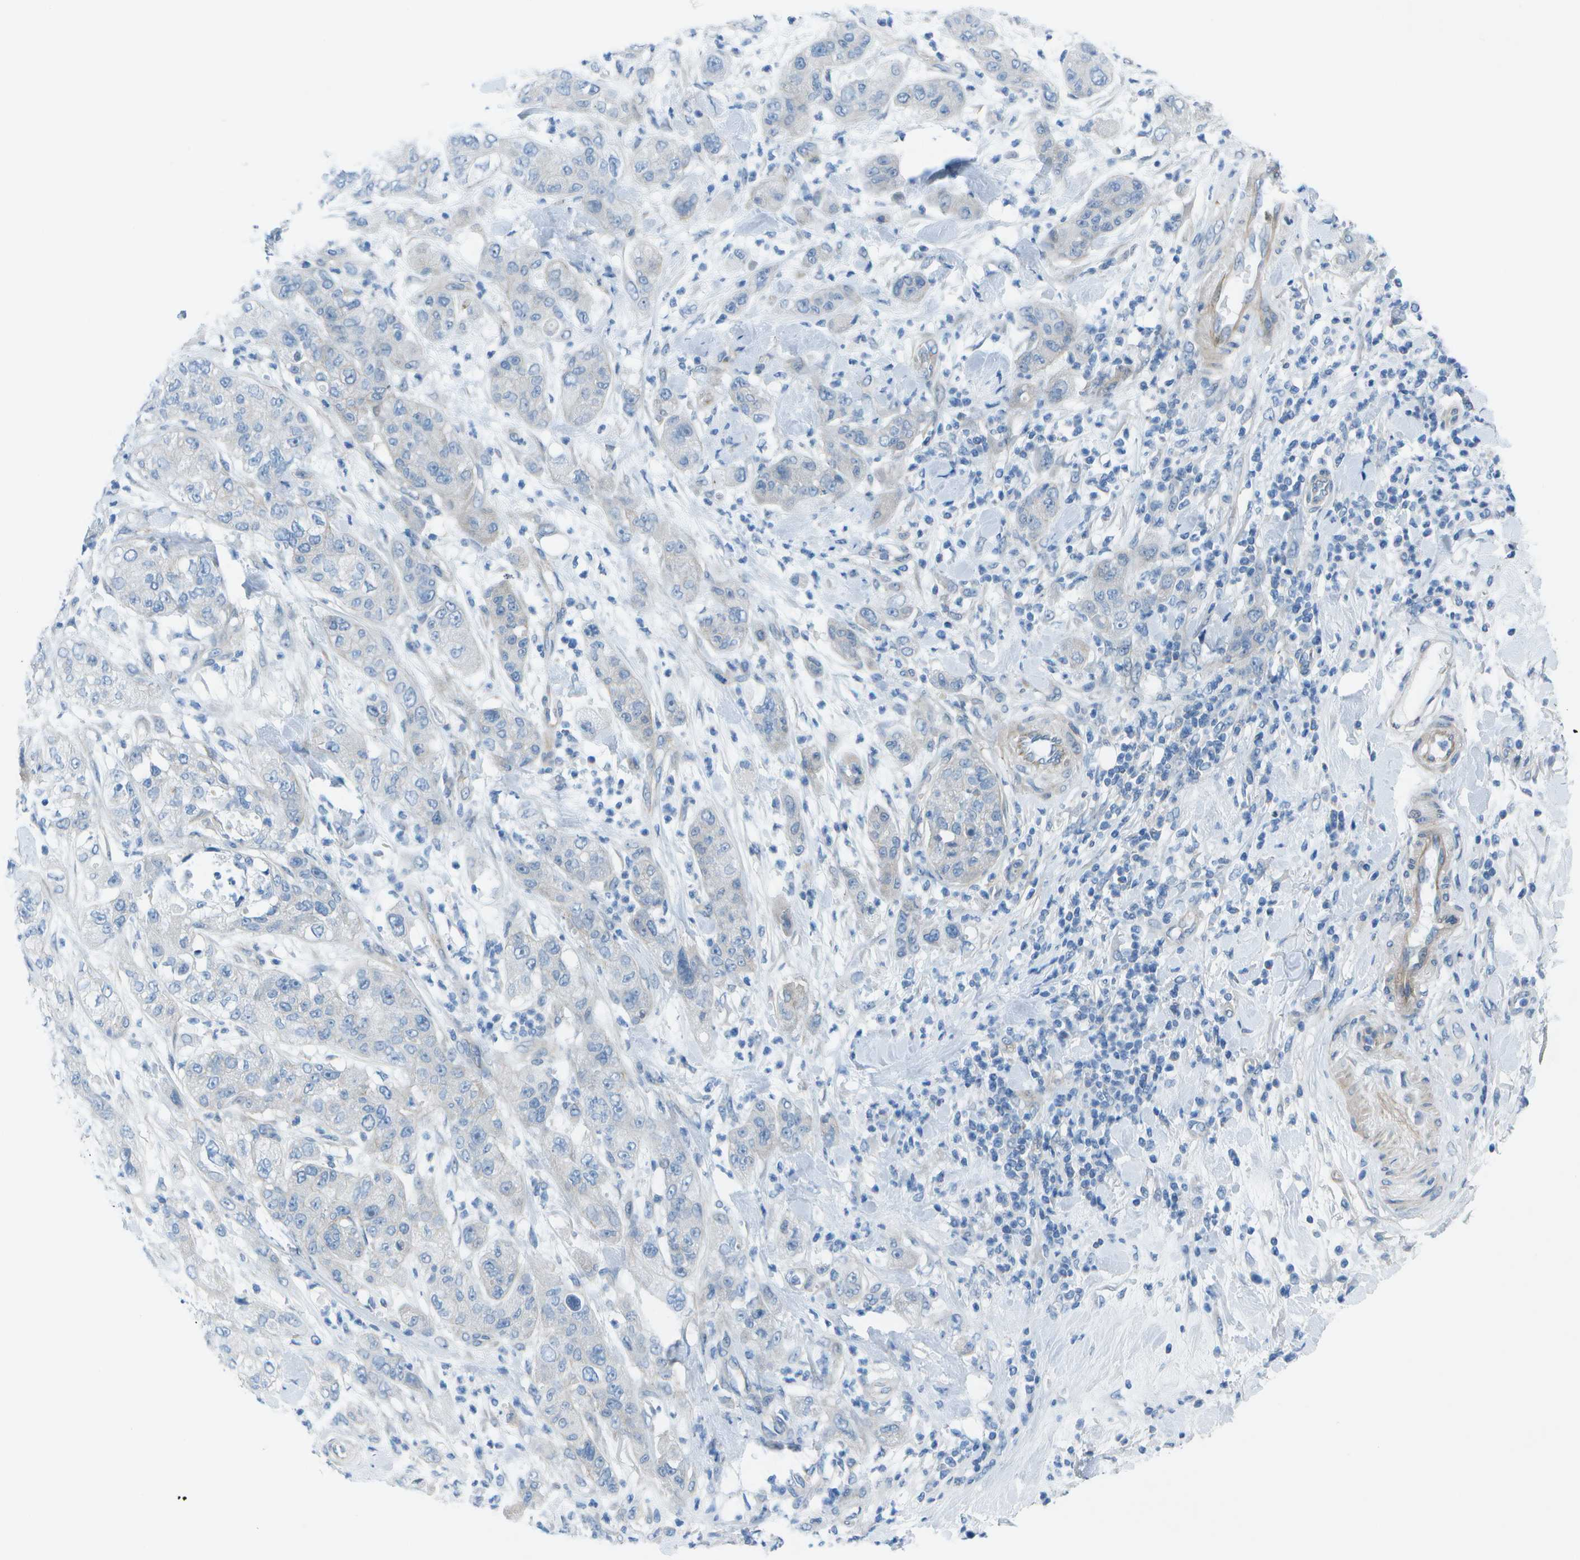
{"staining": {"intensity": "negative", "quantity": "none", "location": "none"}, "tissue": "pancreatic cancer", "cell_type": "Tumor cells", "image_type": "cancer", "snomed": [{"axis": "morphology", "description": "Adenocarcinoma, NOS"}, {"axis": "topography", "description": "Pancreas"}], "caption": "Immunohistochemistry image of pancreatic cancer (adenocarcinoma) stained for a protein (brown), which displays no expression in tumor cells. (DAB IHC, high magnification).", "gene": "SORBS3", "patient": {"sex": "female", "age": 78}}